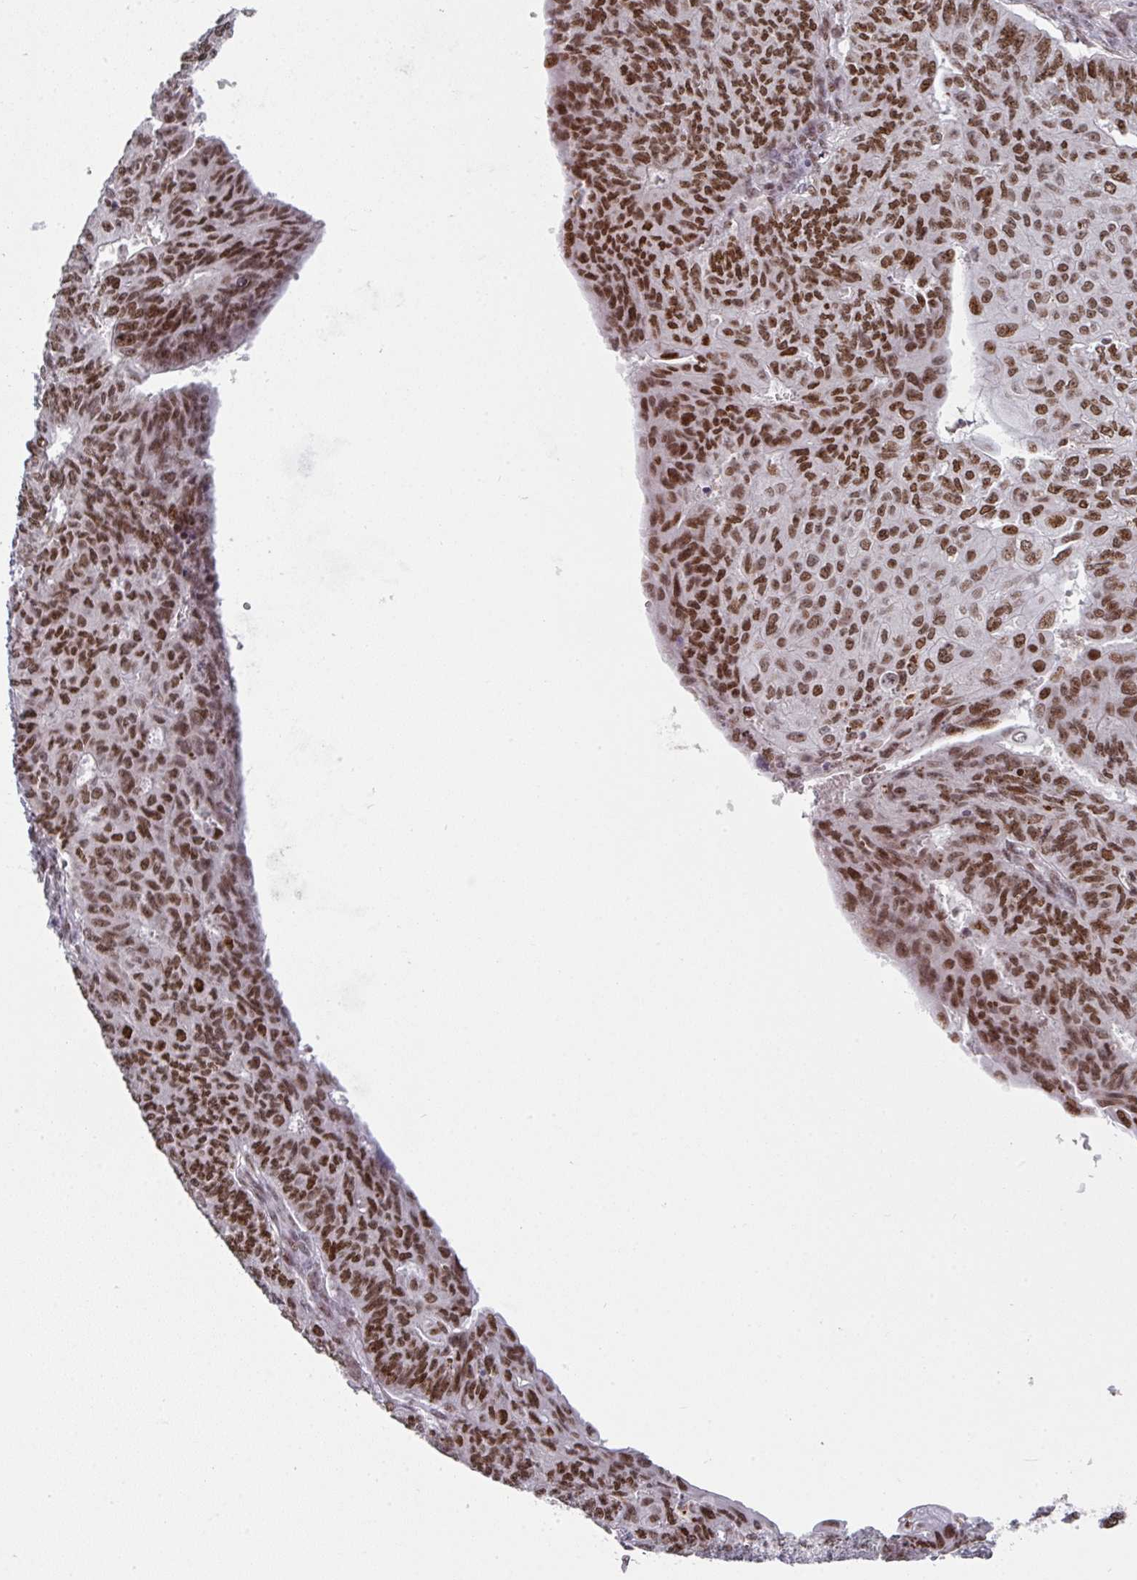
{"staining": {"intensity": "strong", "quantity": ">75%", "location": "nuclear"}, "tissue": "endometrial cancer", "cell_type": "Tumor cells", "image_type": "cancer", "snomed": [{"axis": "morphology", "description": "Adenocarcinoma, NOS"}, {"axis": "topography", "description": "Endometrium"}], "caption": "Immunohistochemical staining of human endometrial cancer displays high levels of strong nuclear staining in about >75% of tumor cells.", "gene": "RAD50", "patient": {"sex": "female", "age": 32}}